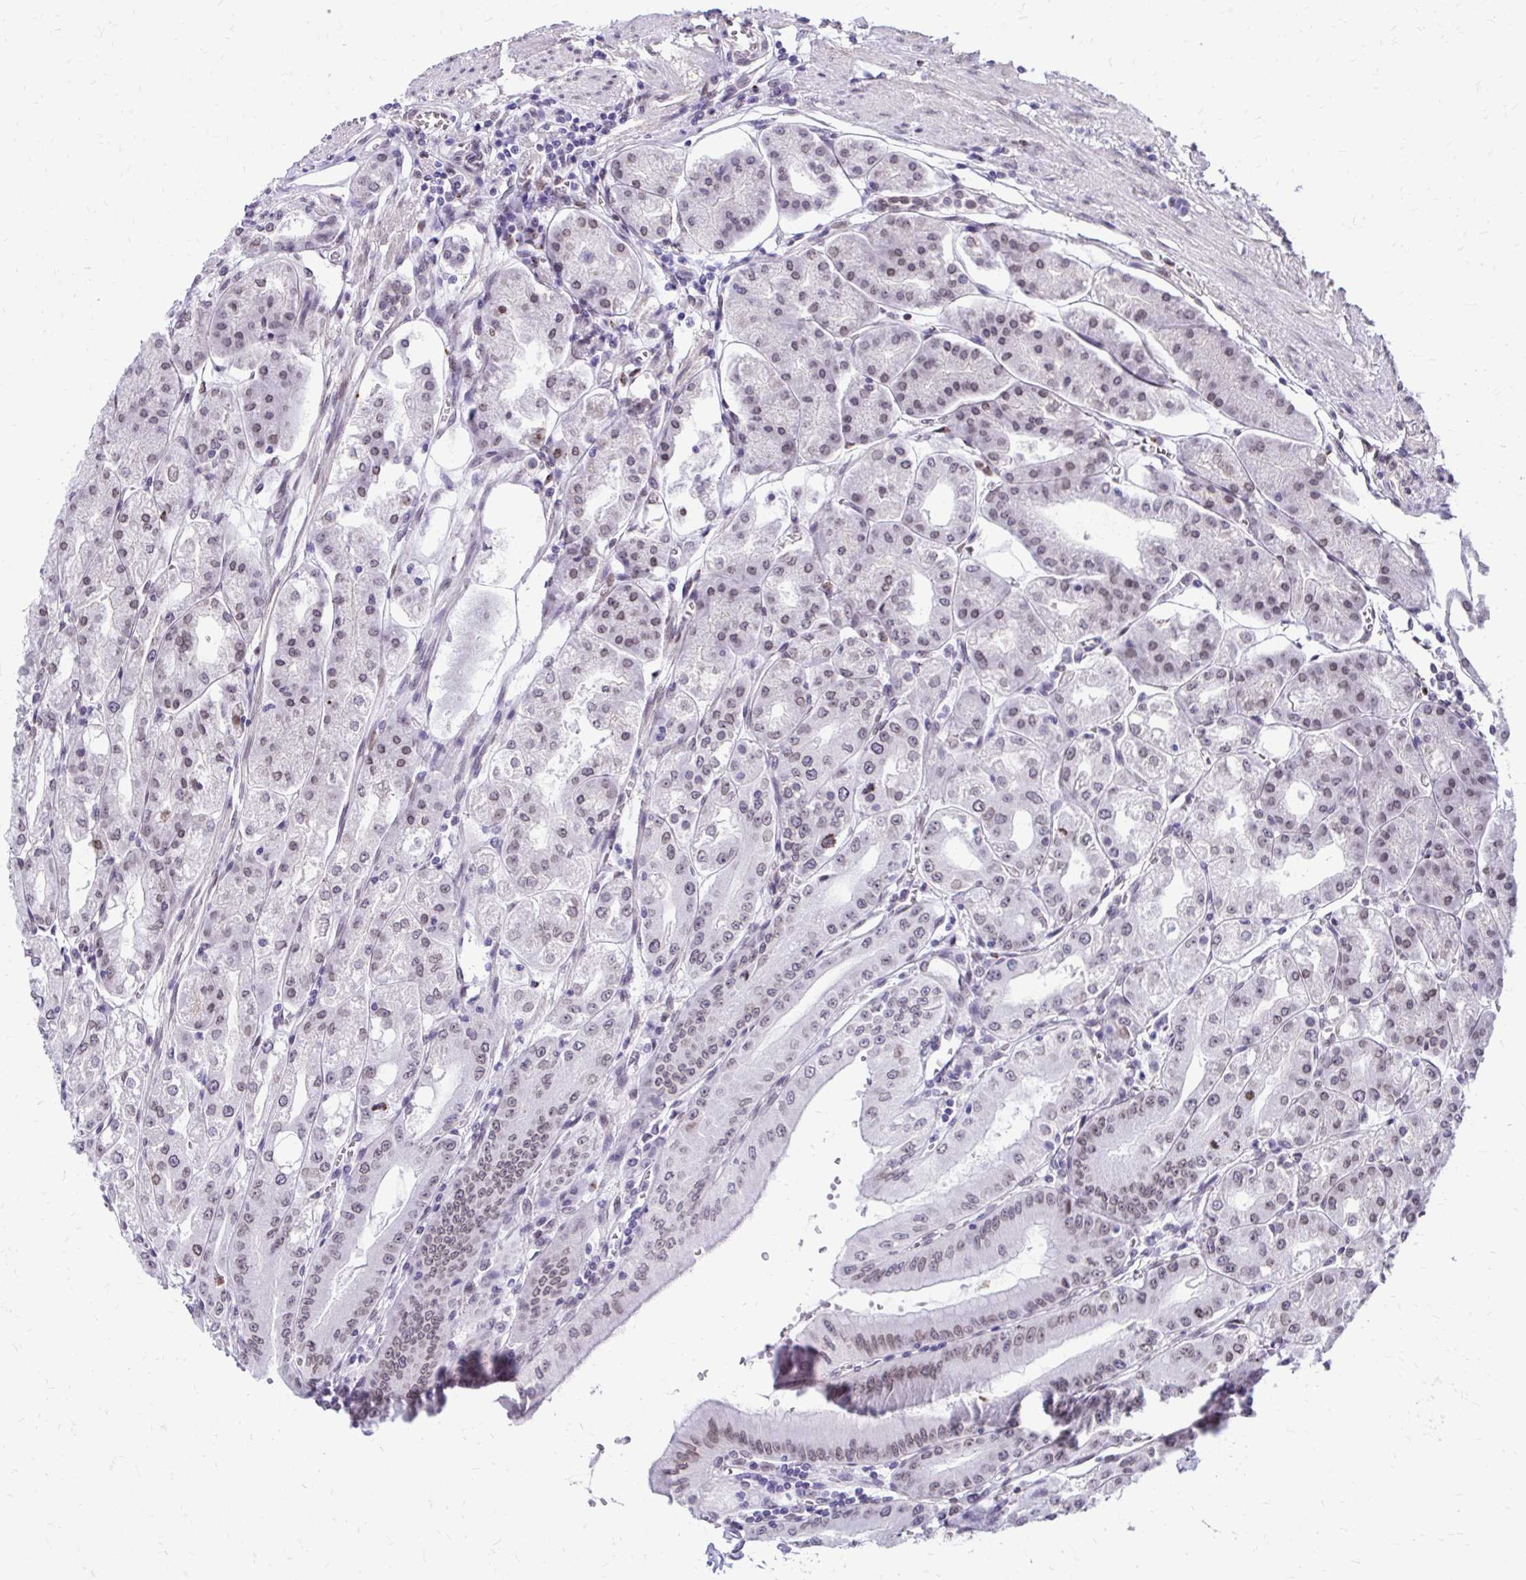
{"staining": {"intensity": "weak", "quantity": "25%-75%", "location": "nuclear"}, "tissue": "stomach", "cell_type": "Glandular cells", "image_type": "normal", "snomed": [{"axis": "morphology", "description": "Normal tissue, NOS"}, {"axis": "topography", "description": "Stomach, lower"}], "caption": "Immunohistochemical staining of unremarkable stomach reveals weak nuclear protein positivity in approximately 25%-75% of glandular cells. The staining was performed using DAB (3,3'-diaminobenzidine), with brown indicating positive protein expression. Nuclei are stained blue with hematoxylin.", "gene": "BANF1", "patient": {"sex": "male", "age": 71}}